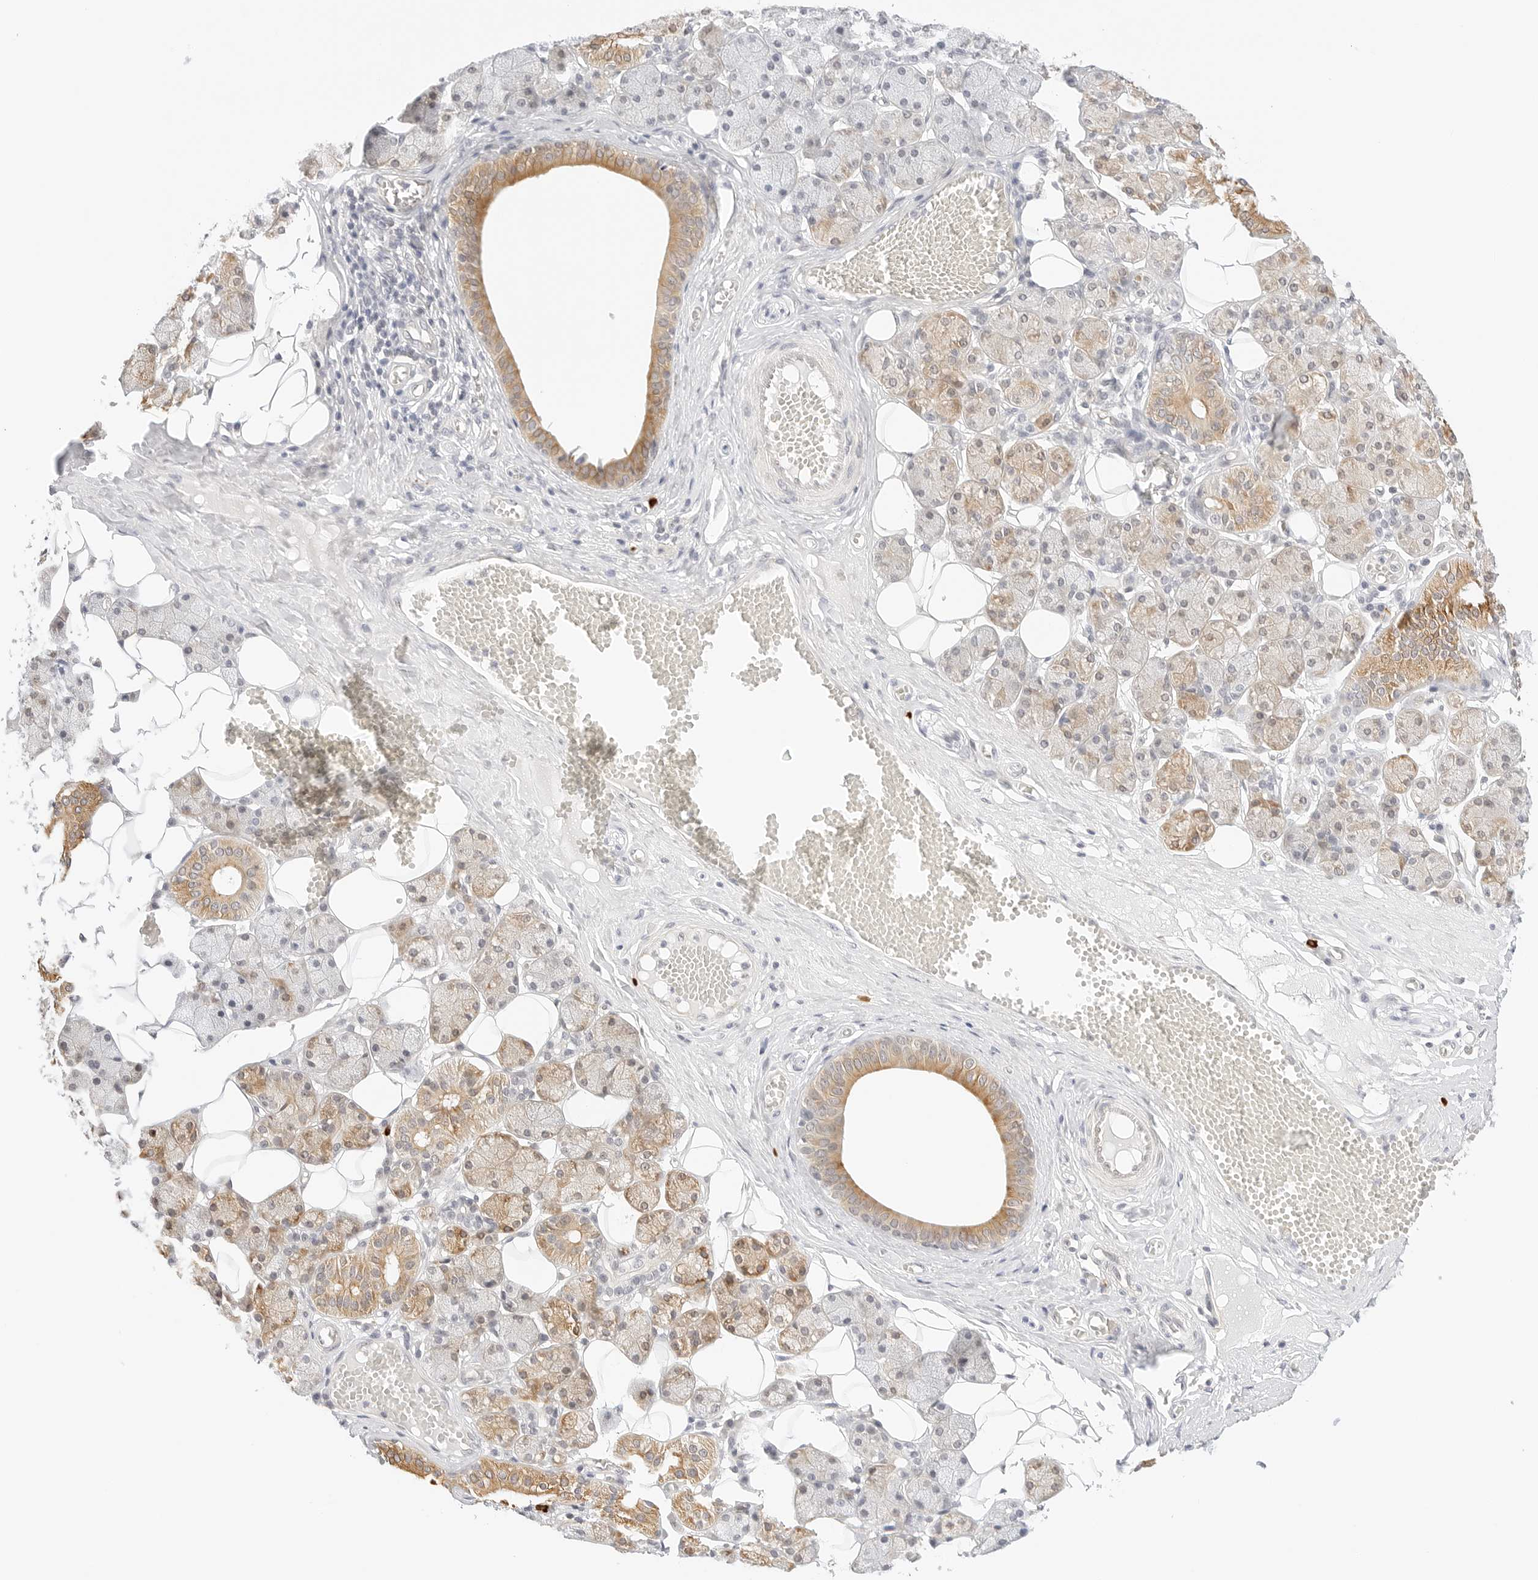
{"staining": {"intensity": "moderate", "quantity": "25%-75%", "location": "cytoplasmic/membranous"}, "tissue": "salivary gland", "cell_type": "Glandular cells", "image_type": "normal", "snomed": [{"axis": "morphology", "description": "Normal tissue, NOS"}, {"axis": "topography", "description": "Salivary gland"}], "caption": "High-power microscopy captured an immunohistochemistry (IHC) photomicrograph of benign salivary gland, revealing moderate cytoplasmic/membranous positivity in about 25%-75% of glandular cells.", "gene": "TEKT2", "patient": {"sex": "female", "age": 33}}